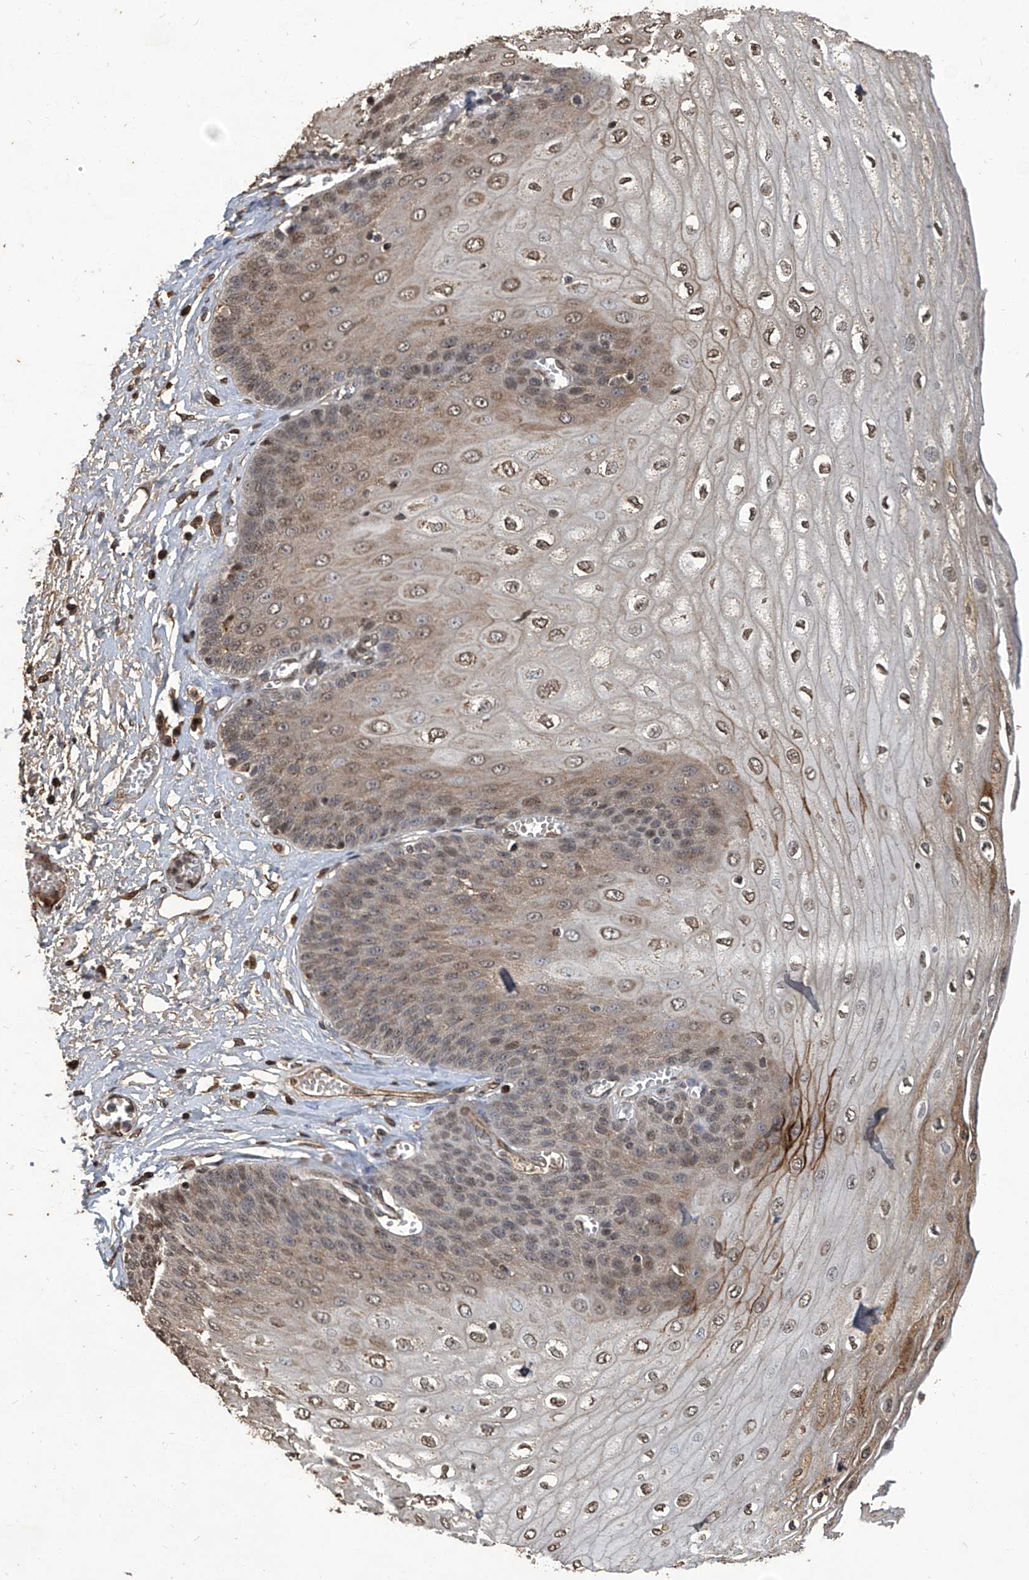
{"staining": {"intensity": "moderate", "quantity": ">75%", "location": "cytoplasmic/membranous,nuclear"}, "tissue": "esophagus", "cell_type": "Squamous epithelial cells", "image_type": "normal", "snomed": [{"axis": "morphology", "description": "Normal tissue, NOS"}, {"axis": "topography", "description": "Esophagus"}], "caption": "This image reveals immunohistochemistry (IHC) staining of benign human esophagus, with medium moderate cytoplasmic/membranous,nuclear staining in about >75% of squamous epithelial cells.", "gene": "GPR132", "patient": {"sex": "male", "age": 60}}